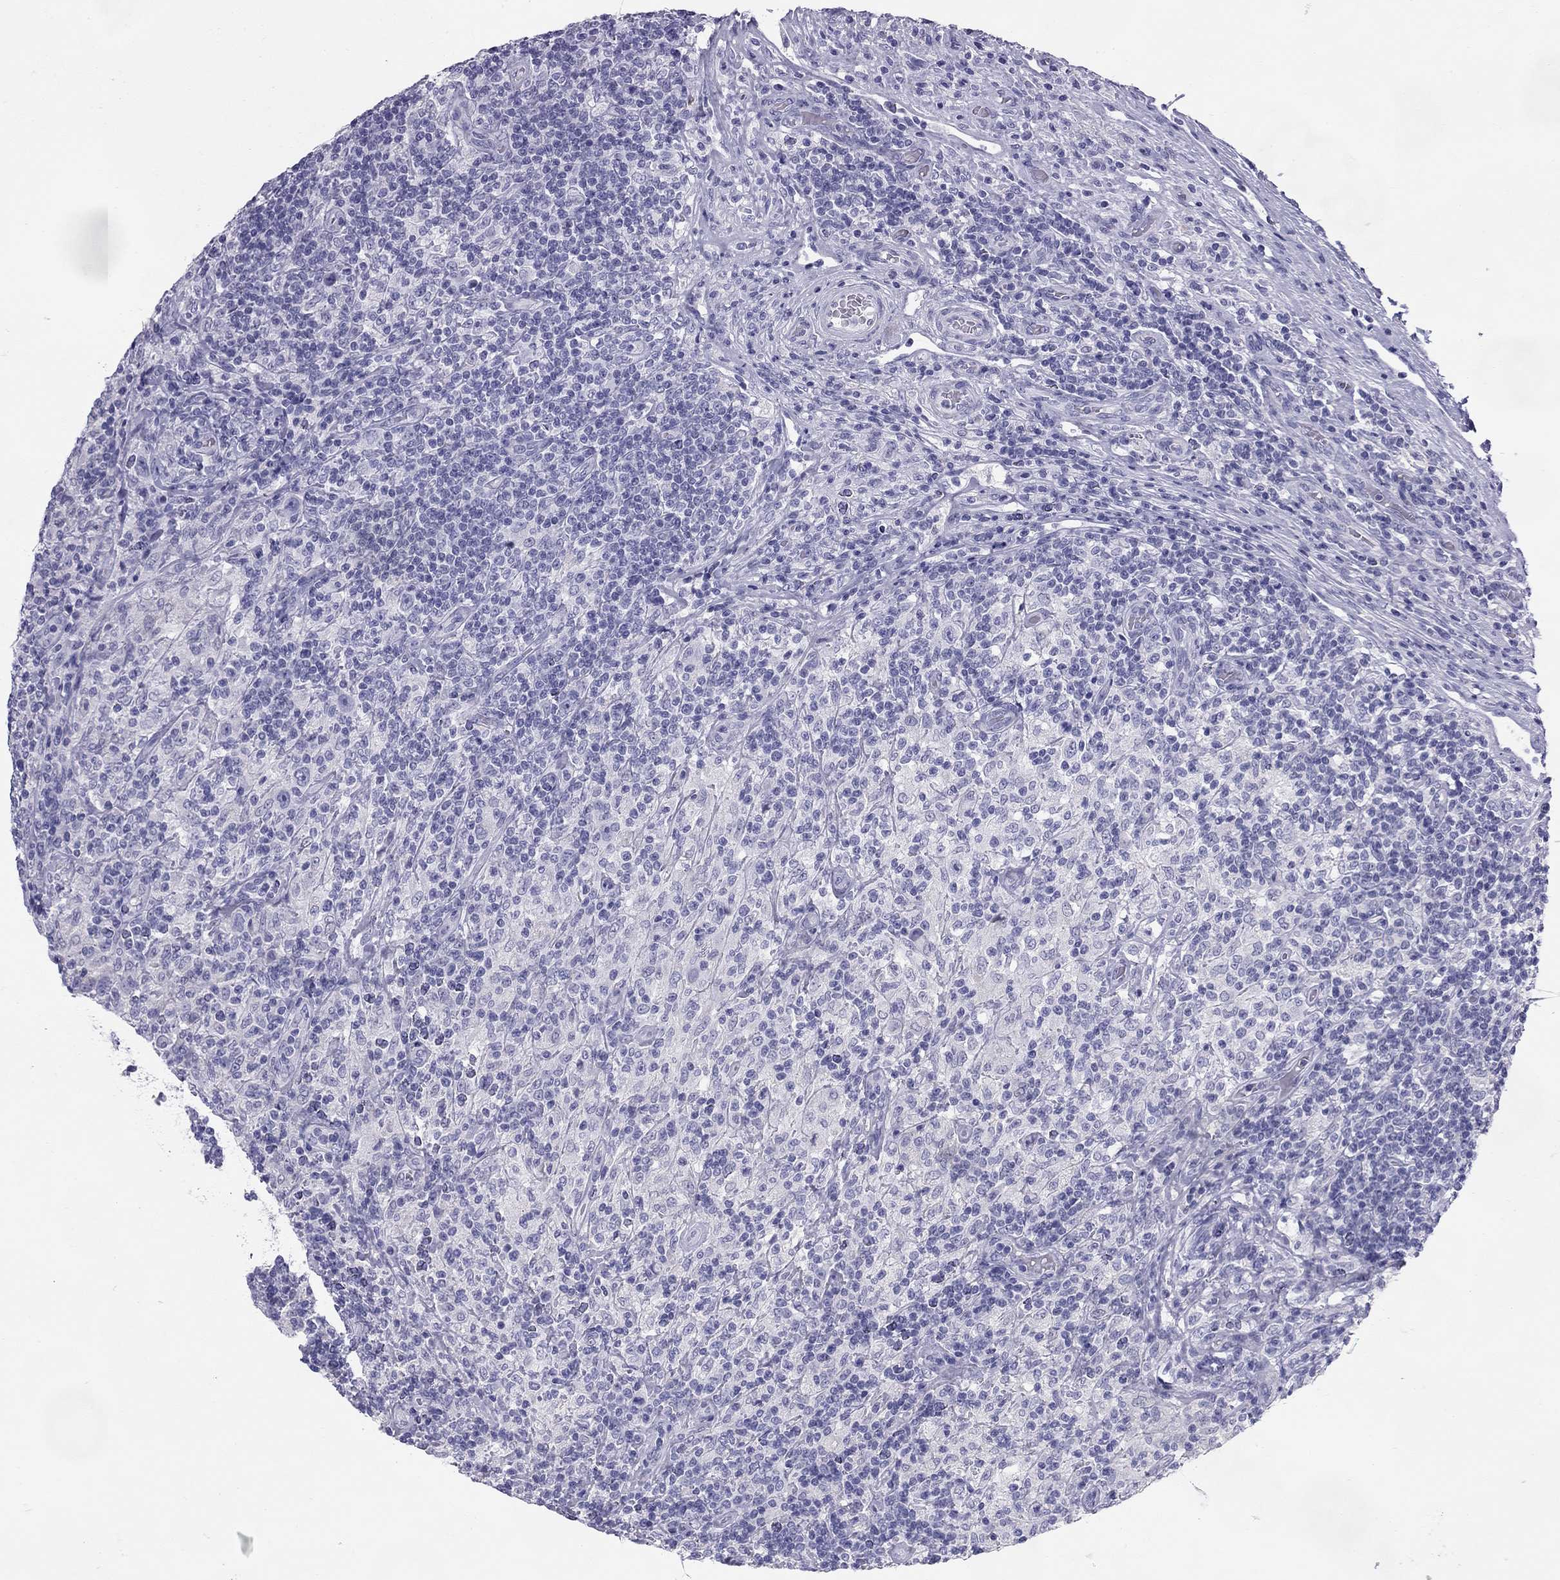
{"staining": {"intensity": "negative", "quantity": "none", "location": "none"}, "tissue": "lymphoma", "cell_type": "Tumor cells", "image_type": "cancer", "snomed": [{"axis": "morphology", "description": "Hodgkin's disease, NOS"}, {"axis": "topography", "description": "Lymph node"}], "caption": "Hodgkin's disease was stained to show a protein in brown. There is no significant positivity in tumor cells.", "gene": "TRPM3", "patient": {"sex": "male", "age": 70}}